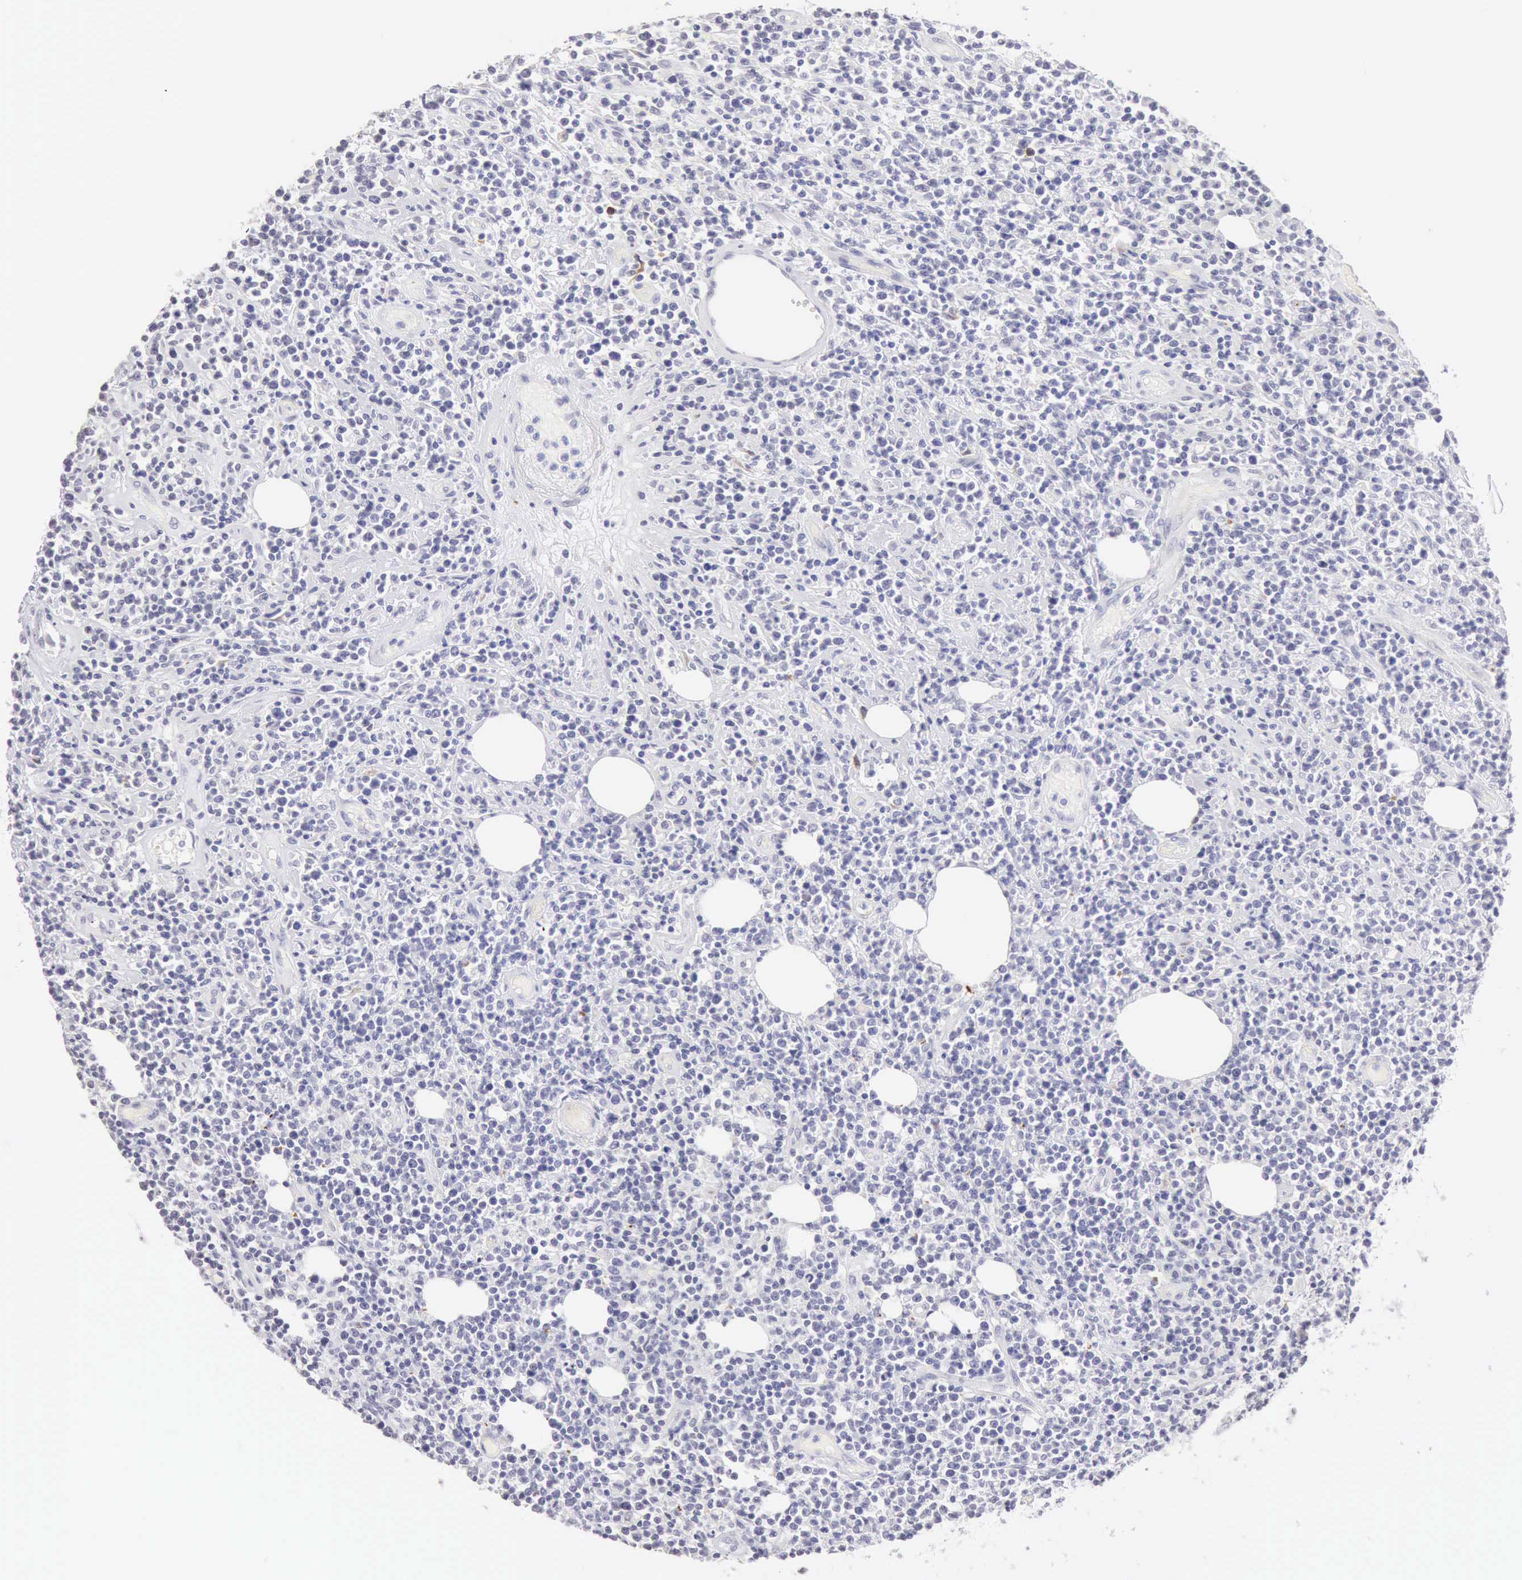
{"staining": {"intensity": "negative", "quantity": "none", "location": "none"}, "tissue": "lymphoma", "cell_type": "Tumor cells", "image_type": "cancer", "snomed": [{"axis": "morphology", "description": "Malignant lymphoma, non-Hodgkin's type, High grade"}, {"axis": "topography", "description": "Colon"}], "caption": "Tumor cells are negative for brown protein staining in high-grade malignant lymphoma, non-Hodgkin's type.", "gene": "RNASE1", "patient": {"sex": "male", "age": 82}}